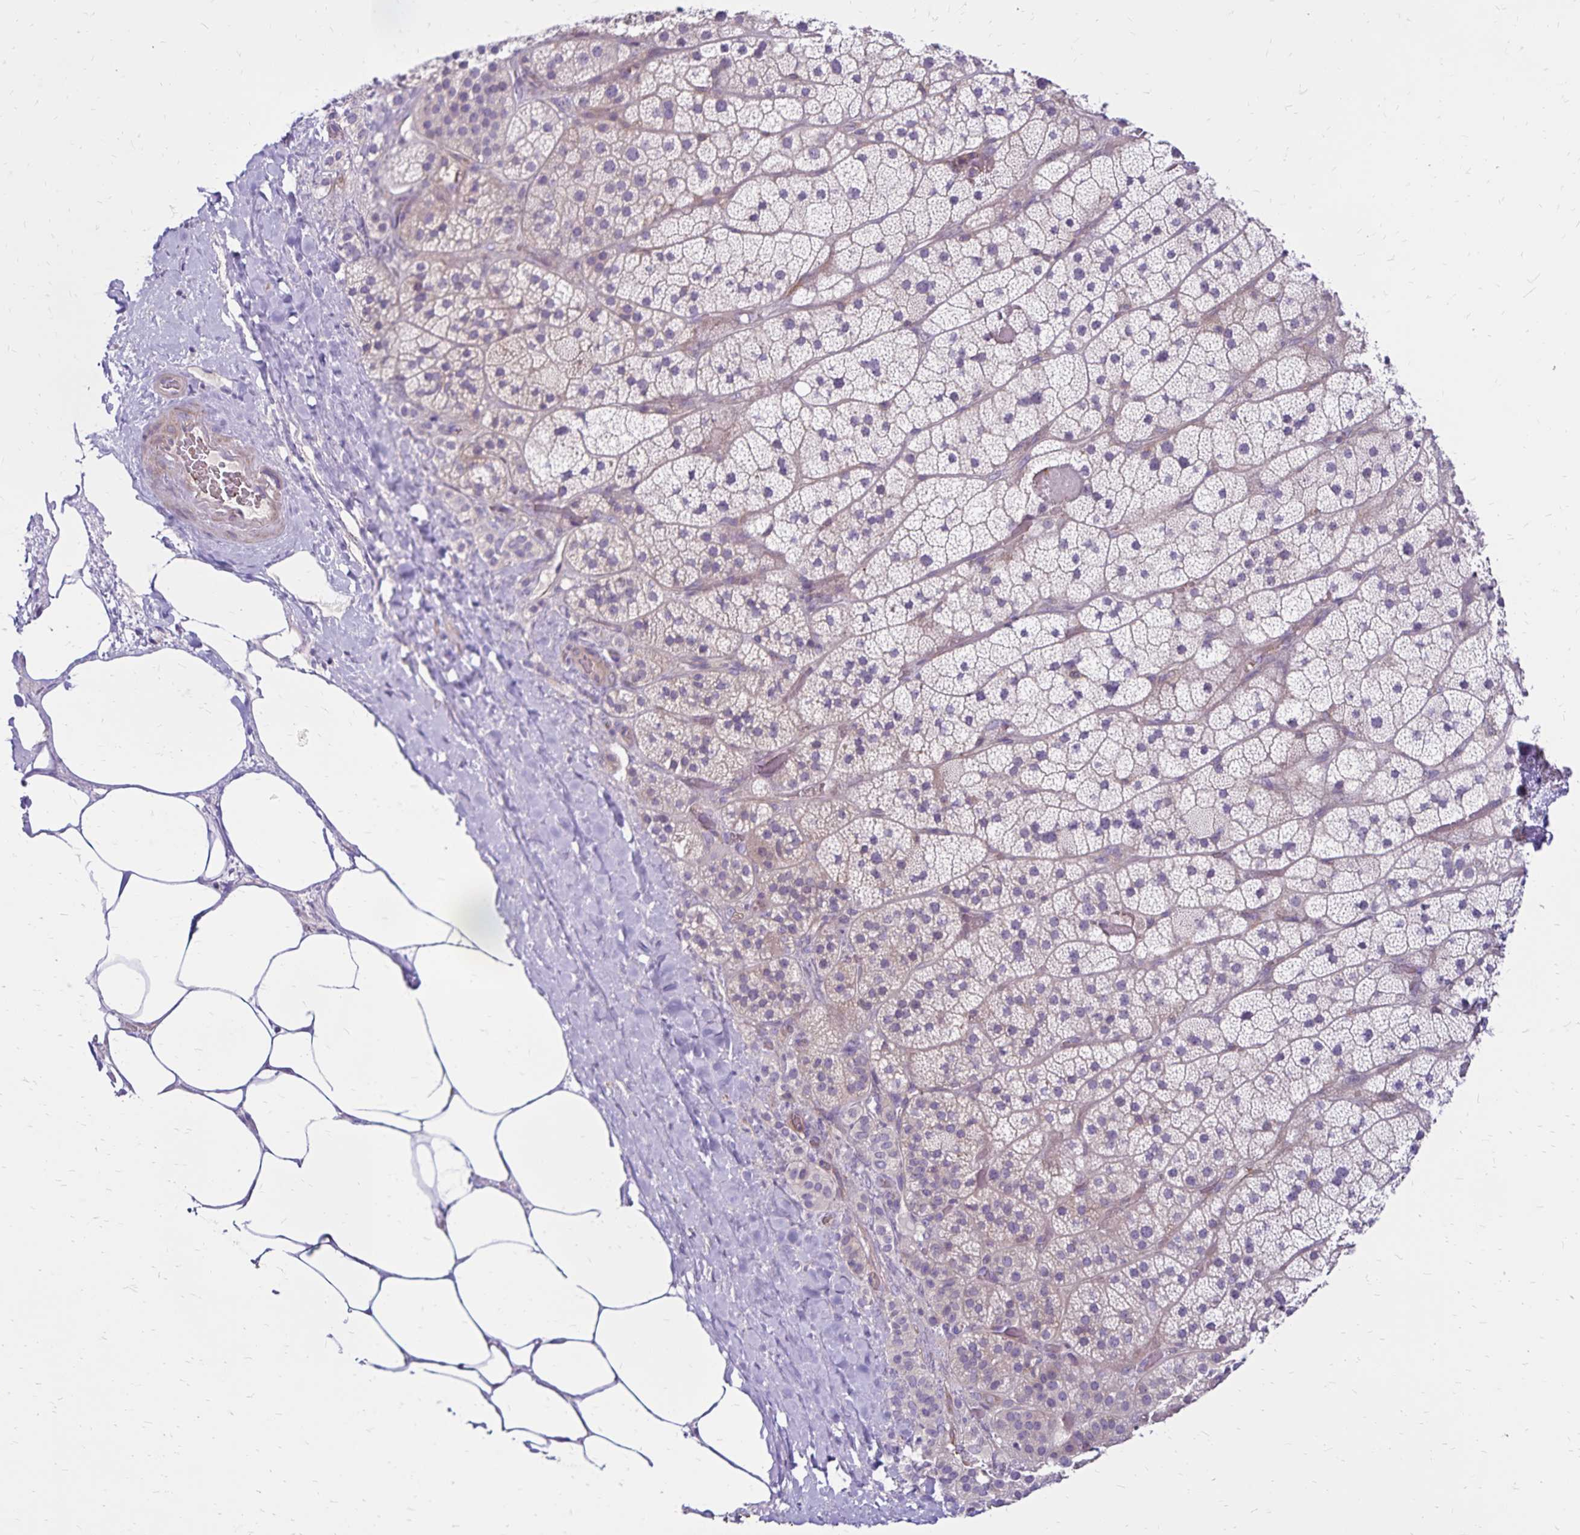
{"staining": {"intensity": "weak", "quantity": "25%-75%", "location": "cytoplasmic/membranous"}, "tissue": "adrenal gland", "cell_type": "Glandular cells", "image_type": "normal", "snomed": [{"axis": "morphology", "description": "Normal tissue, NOS"}, {"axis": "topography", "description": "Adrenal gland"}], "caption": "Glandular cells show weak cytoplasmic/membranous expression in approximately 25%-75% of cells in normal adrenal gland.", "gene": "FSD1", "patient": {"sex": "male", "age": 57}}